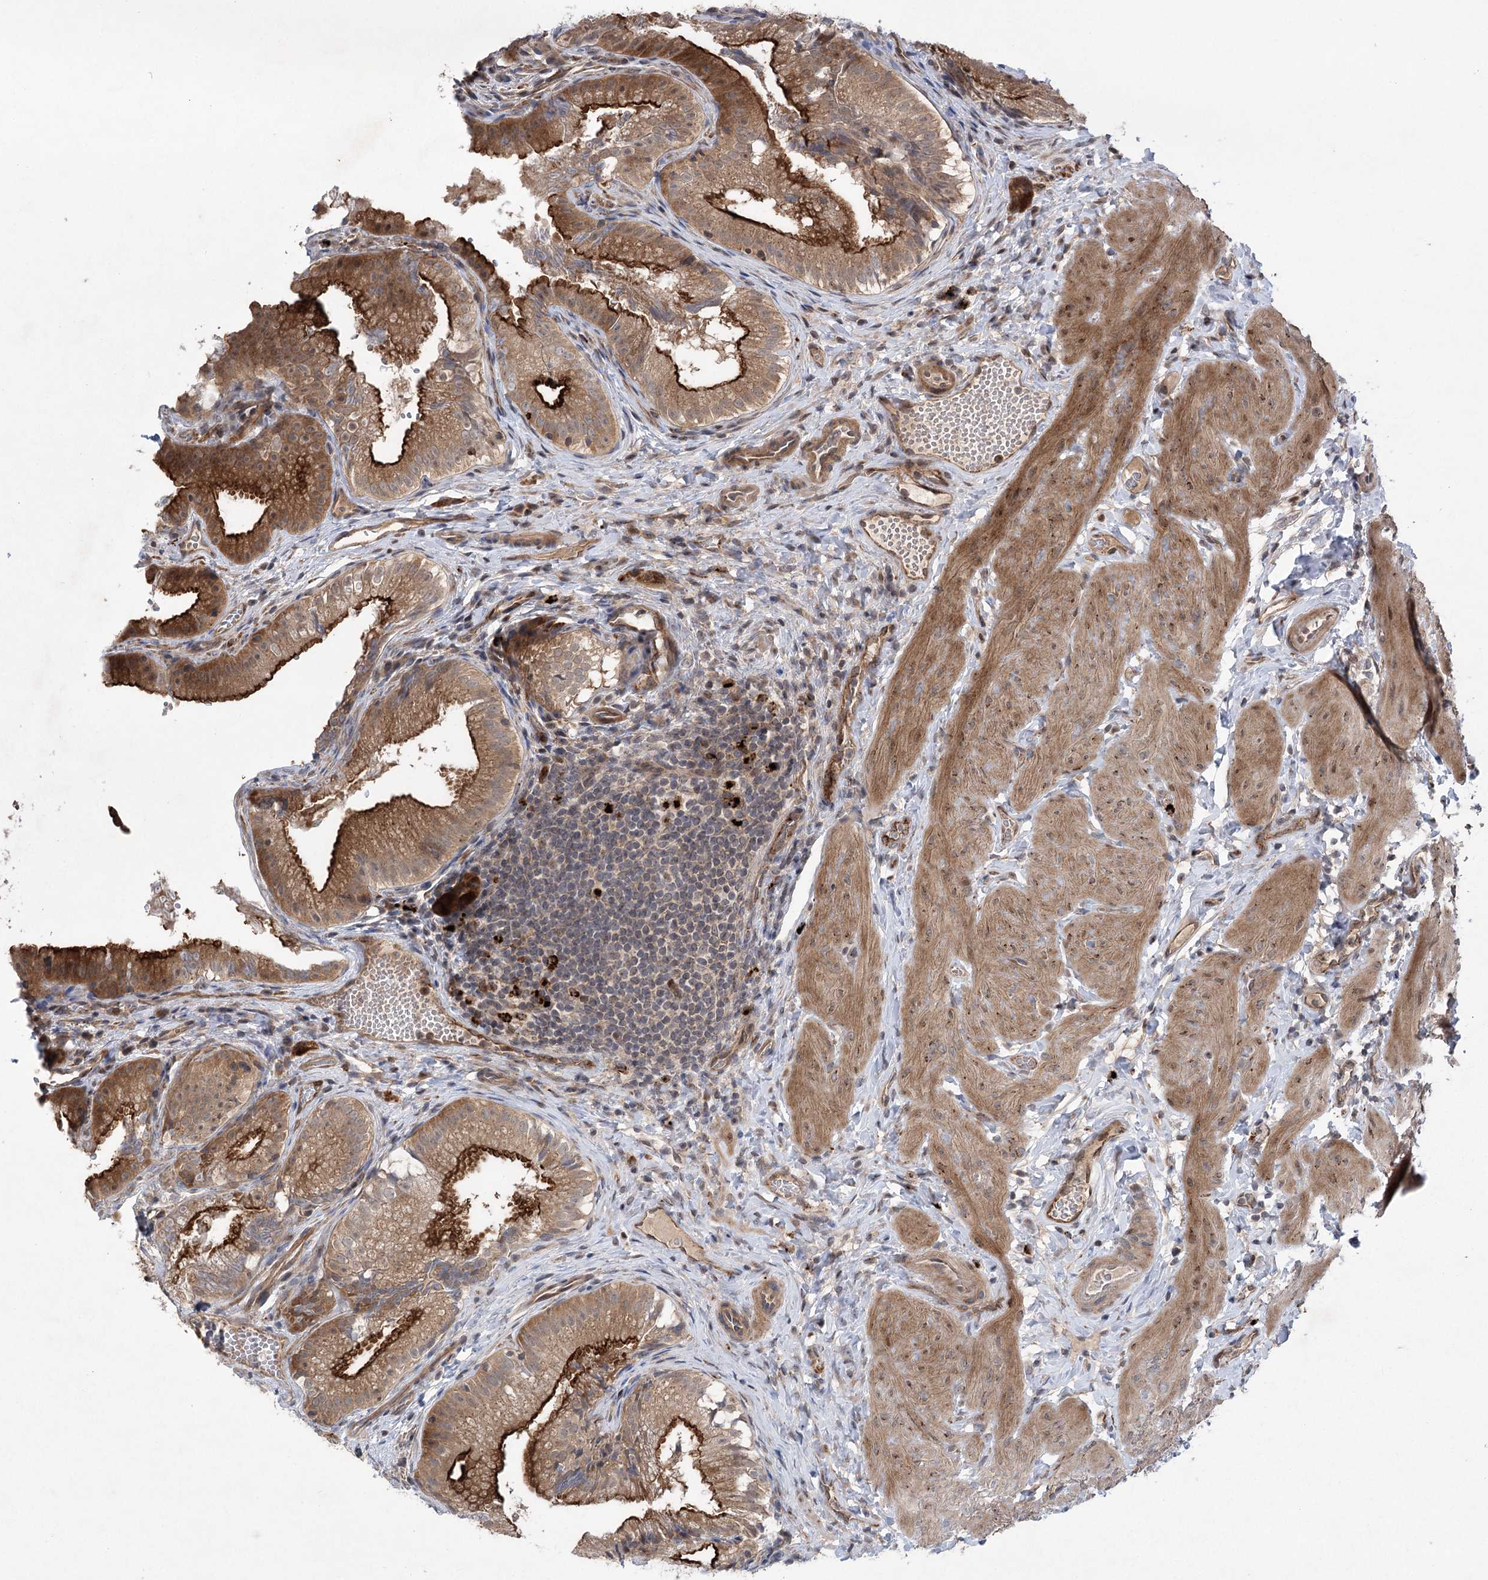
{"staining": {"intensity": "strong", "quantity": ">75%", "location": "cytoplasmic/membranous"}, "tissue": "gallbladder", "cell_type": "Glandular cells", "image_type": "normal", "snomed": [{"axis": "morphology", "description": "Normal tissue, NOS"}, {"axis": "topography", "description": "Gallbladder"}], "caption": "Gallbladder stained with DAB (3,3'-diaminobenzidine) IHC demonstrates high levels of strong cytoplasmic/membranous expression in about >75% of glandular cells.", "gene": "METTL24", "patient": {"sex": "female", "age": 30}}